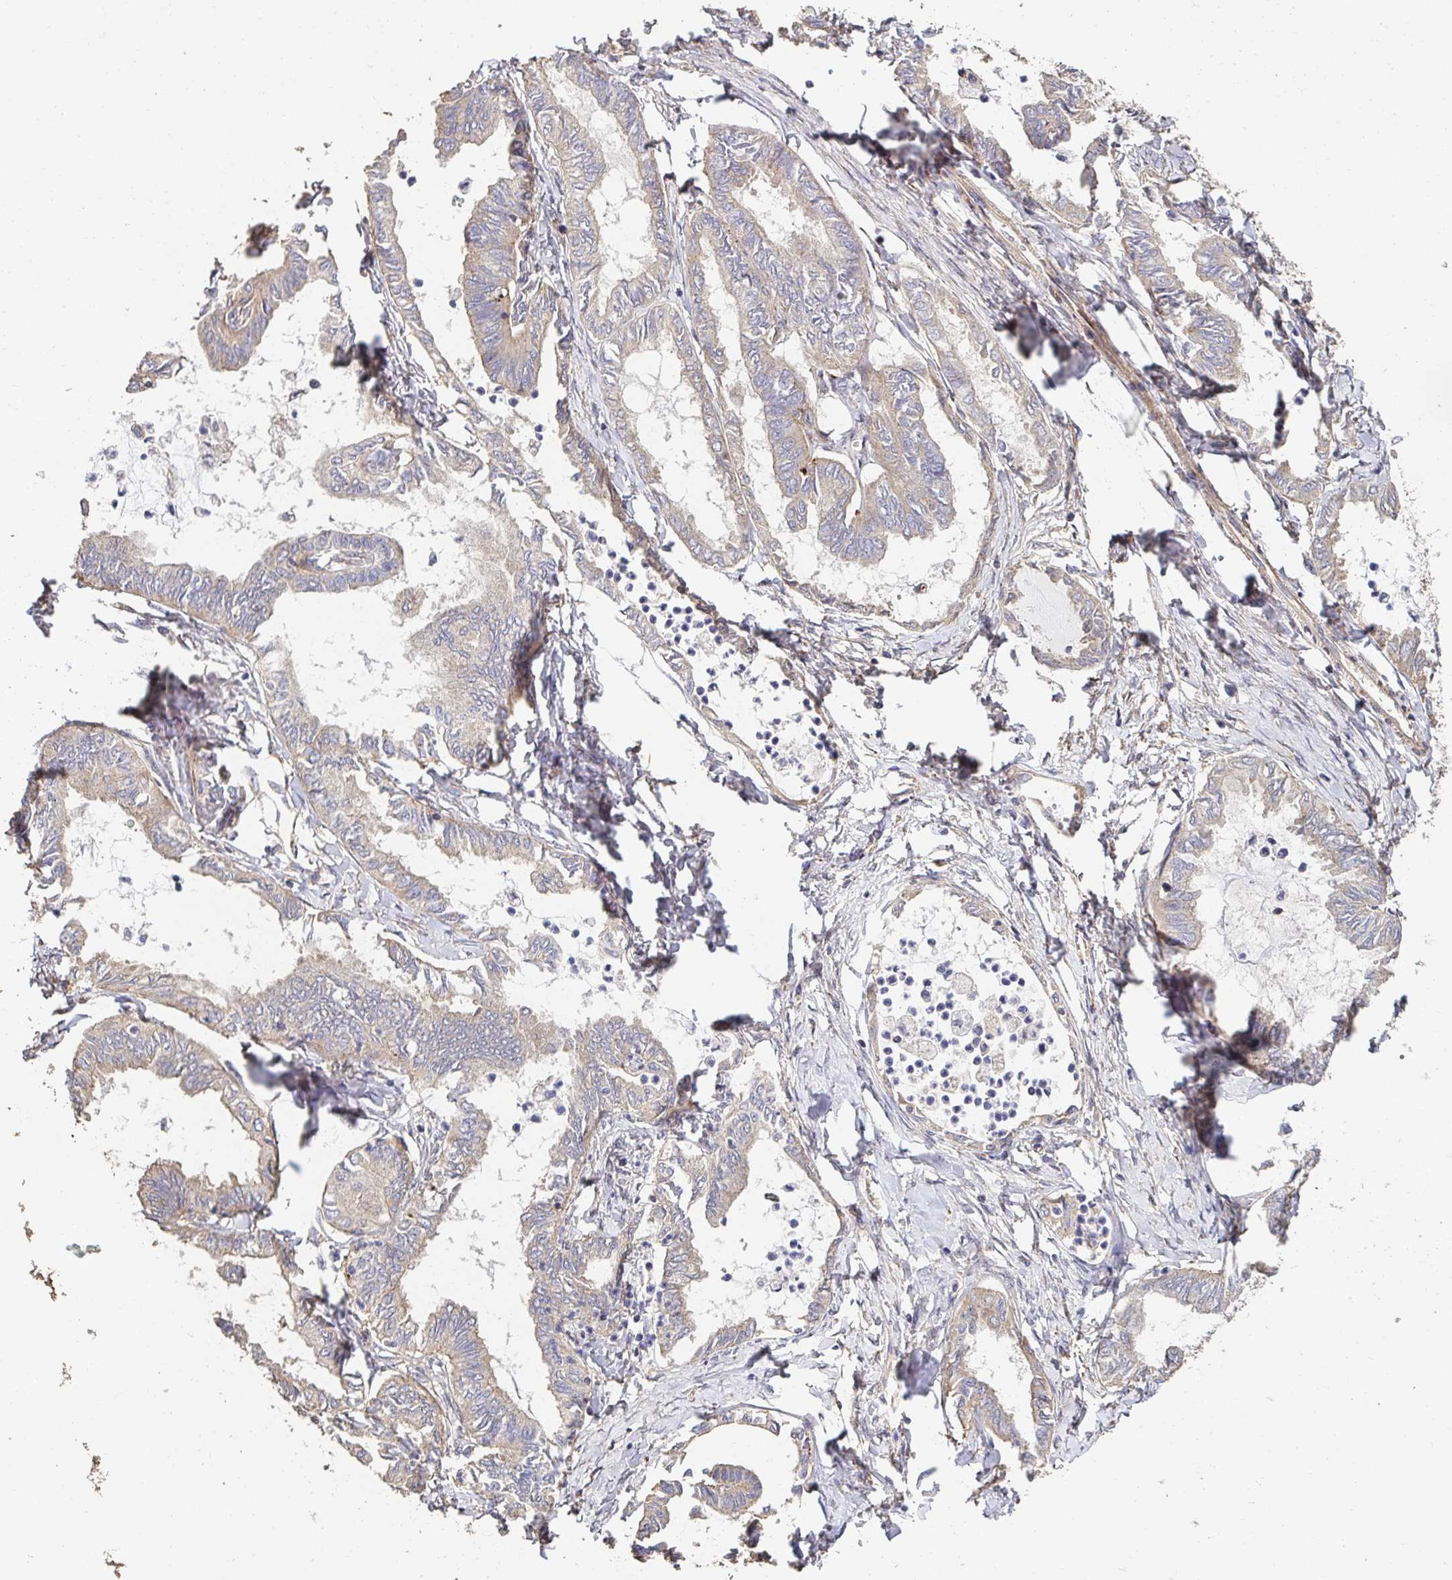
{"staining": {"intensity": "moderate", "quantity": ">75%", "location": "cytoplasmic/membranous"}, "tissue": "ovarian cancer", "cell_type": "Tumor cells", "image_type": "cancer", "snomed": [{"axis": "morphology", "description": "Carcinoma, endometroid"}, {"axis": "topography", "description": "Ovary"}], "caption": "There is medium levels of moderate cytoplasmic/membranous staining in tumor cells of ovarian cancer (endometroid carcinoma), as demonstrated by immunohistochemical staining (brown color).", "gene": "APBB1", "patient": {"sex": "female", "age": 70}}